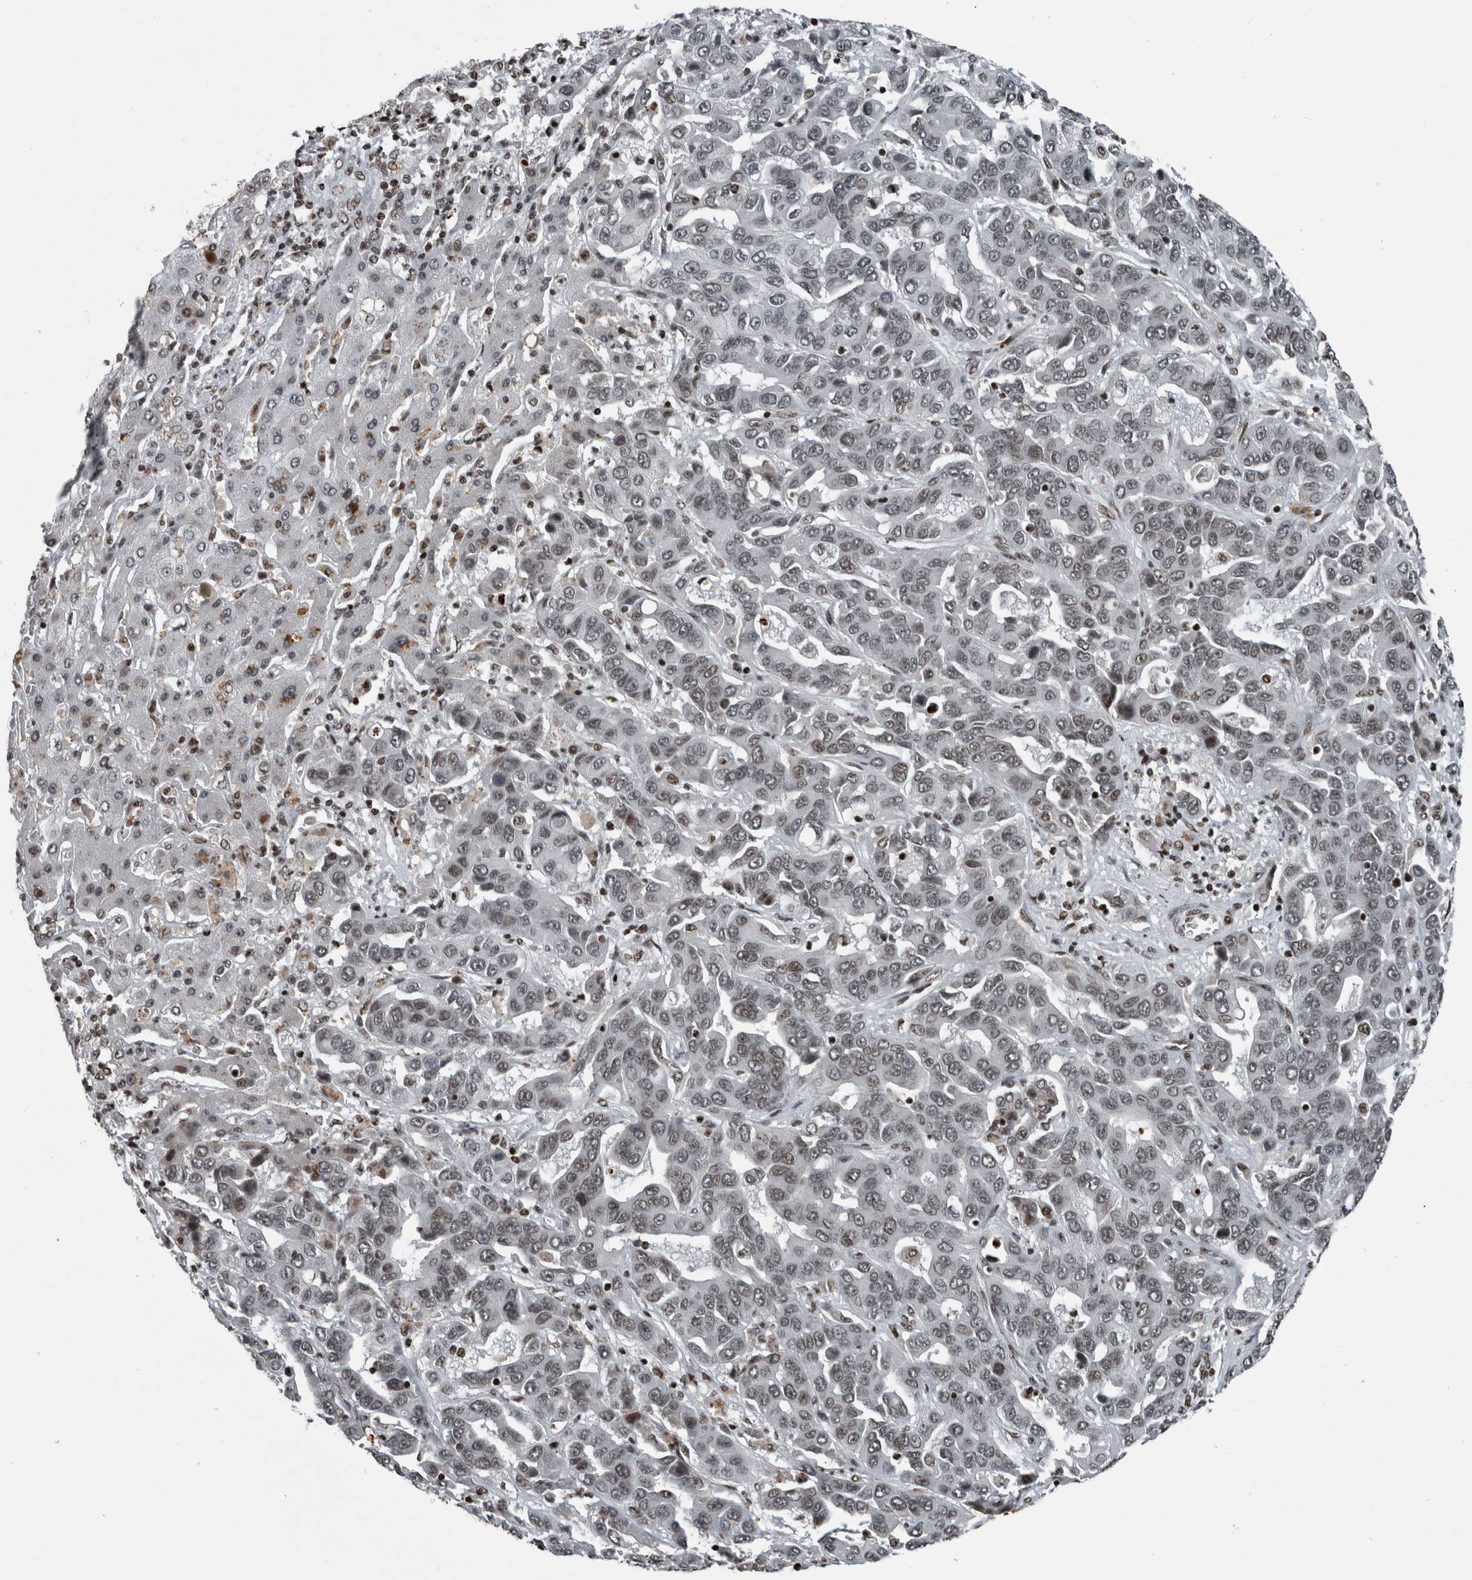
{"staining": {"intensity": "weak", "quantity": ">75%", "location": "nuclear"}, "tissue": "liver cancer", "cell_type": "Tumor cells", "image_type": "cancer", "snomed": [{"axis": "morphology", "description": "Cholangiocarcinoma"}, {"axis": "topography", "description": "Liver"}], "caption": "Immunohistochemical staining of liver cancer demonstrates low levels of weak nuclear positivity in approximately >75% of tumor cells.", "gene": "UNC50", "patient": {"sex": "female", "age": 52}}